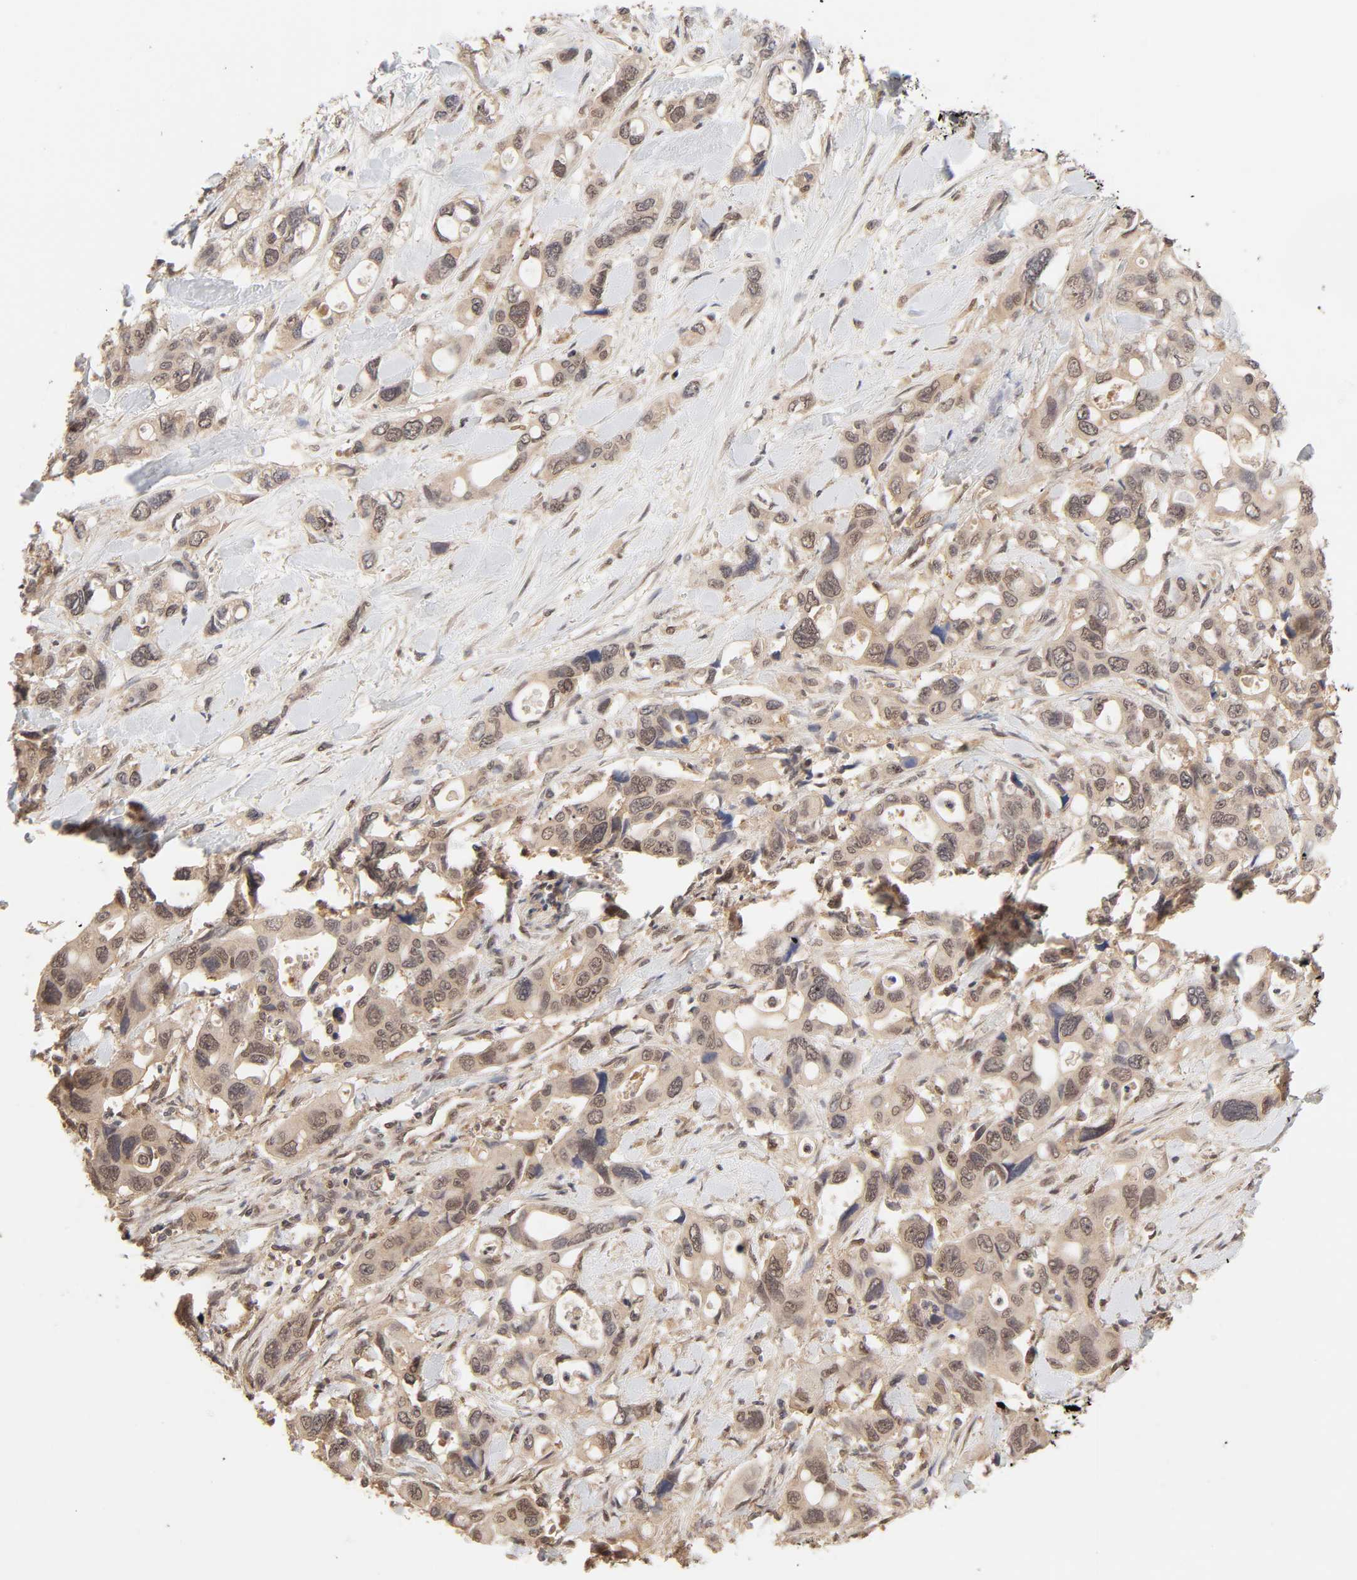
{"staining": {"intensity": "weak", "quantity": ">75%", "location": "cytoplasmic/membranous"}, "tissue": "pancreatic cancer", "cell_type": "Tumor cells", "image_type": "cancer", "snomed": [{"axis": "morphology", "description": "Adenocarcinoma, NOS"}, {"axis": "topography", "description": "Pancreas"}], "caption": "Immunohistochemistry (IHC) (DAB (3,3'-diaminobenzidine)) staining of adenocarcinoma (pancreatic) demonstrates weak cytoplasmic/membranous protein expression in approximately >75% of tumor cells. (DAB IHC with brightfield microscopy, high magnification).", "gene": "MAPK1", "patient": {"sex": "male", "age": 46}}